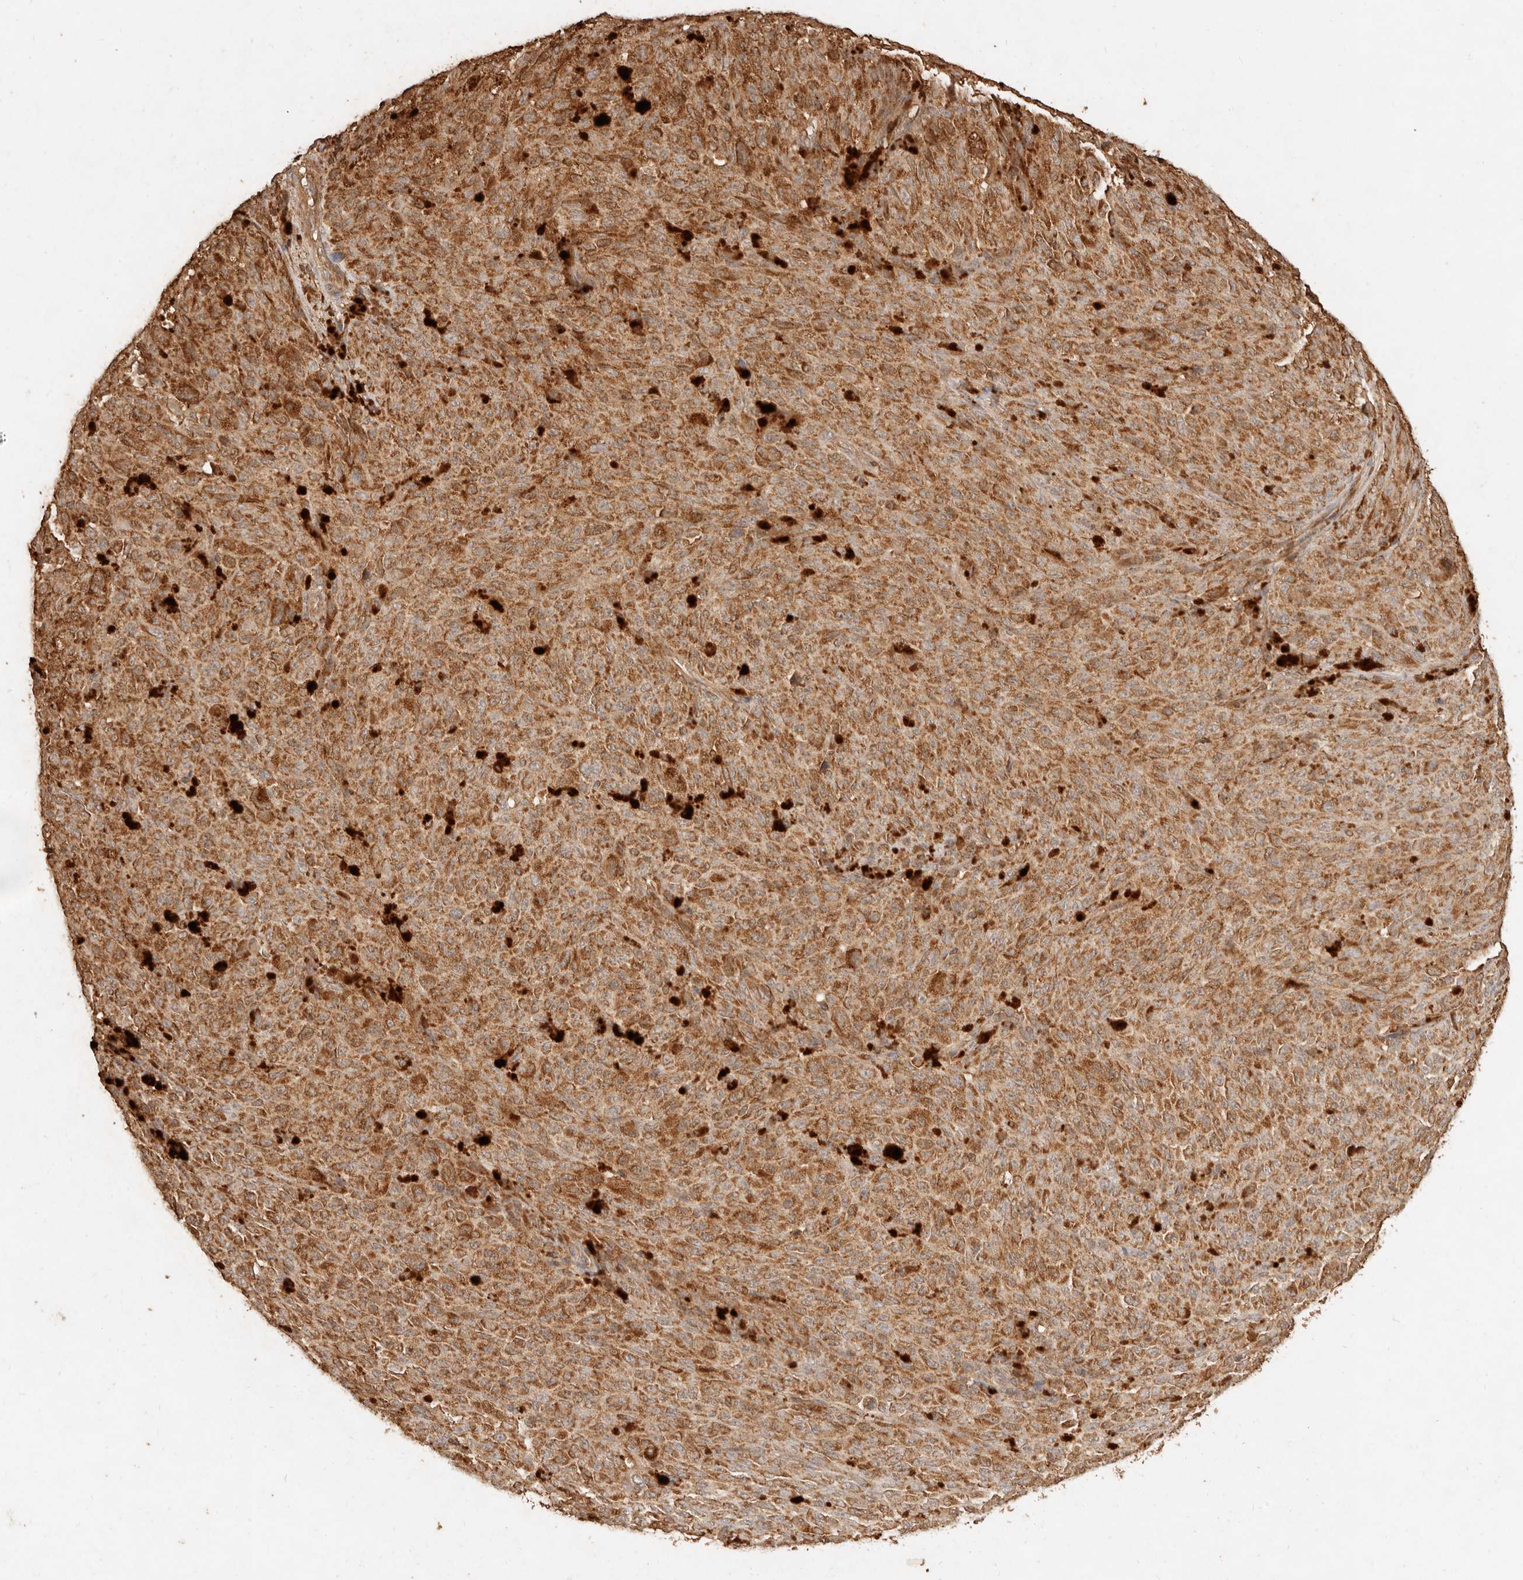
{"staining": {"intensity": "strong", "quantity": ">75%", "location": "cytoplasmic/membranous"}, "tissue": "melanoma", "cell_type": "Tumor cells", "image_type": "cancer", "snomed": [{"axis": "morphology", "description": "Malignant melanoma, NOS"}, {"axis": "topography", "description": "Skin"}], "caption": "This is an image of IHC staining of malignant melanoma, which shows strong expression in the cytoplasmic/membranous of tumor cells.", "gene": "FAM180B", "patient": {"sex": "female", "age": 82}}